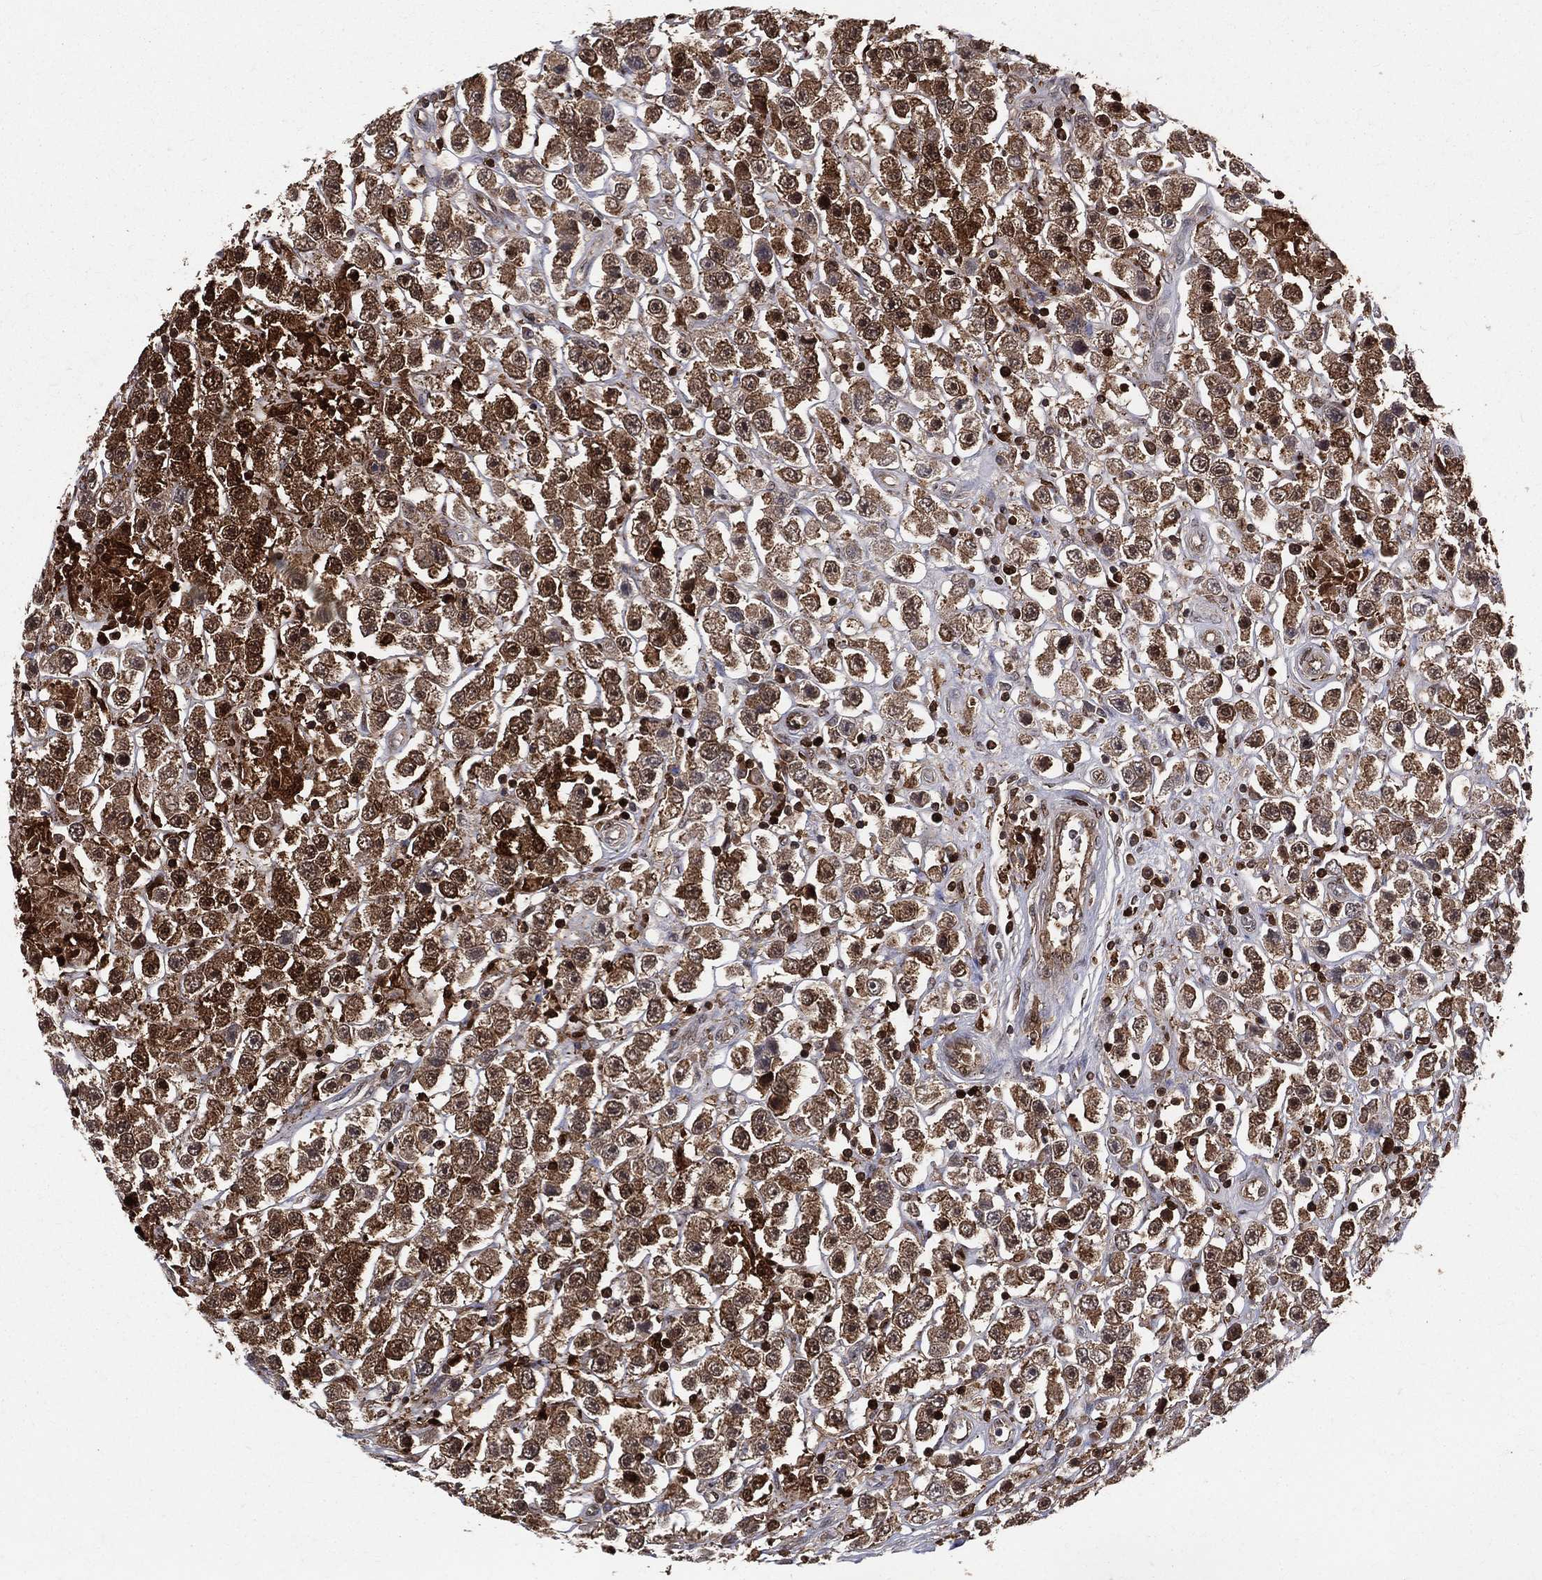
{"staining": {"intensity": "strong", "quantity": "25%-75%", "location": "cytoplasmic/membranous,nuclear"}, "tissue": "testis cancer", "cell_type": "Tumor cells", "image_type": "cancer", "snomed": [{"axis": "morphology", "description": "Seminoma, NOS"}, {"axis": "topography", "description": "Testis"}], "caption": "Immunohistochemistry (IHC) micrograph of human testis cancer (seminoma) stained for a protein (brown), which displays high levels of strong cytoplasmic/membranous and nuclear positivity in approximately 25%-75% of tumor cells.", "gene": "ENO1", "patient": {"sex": "male", "age": 45}}